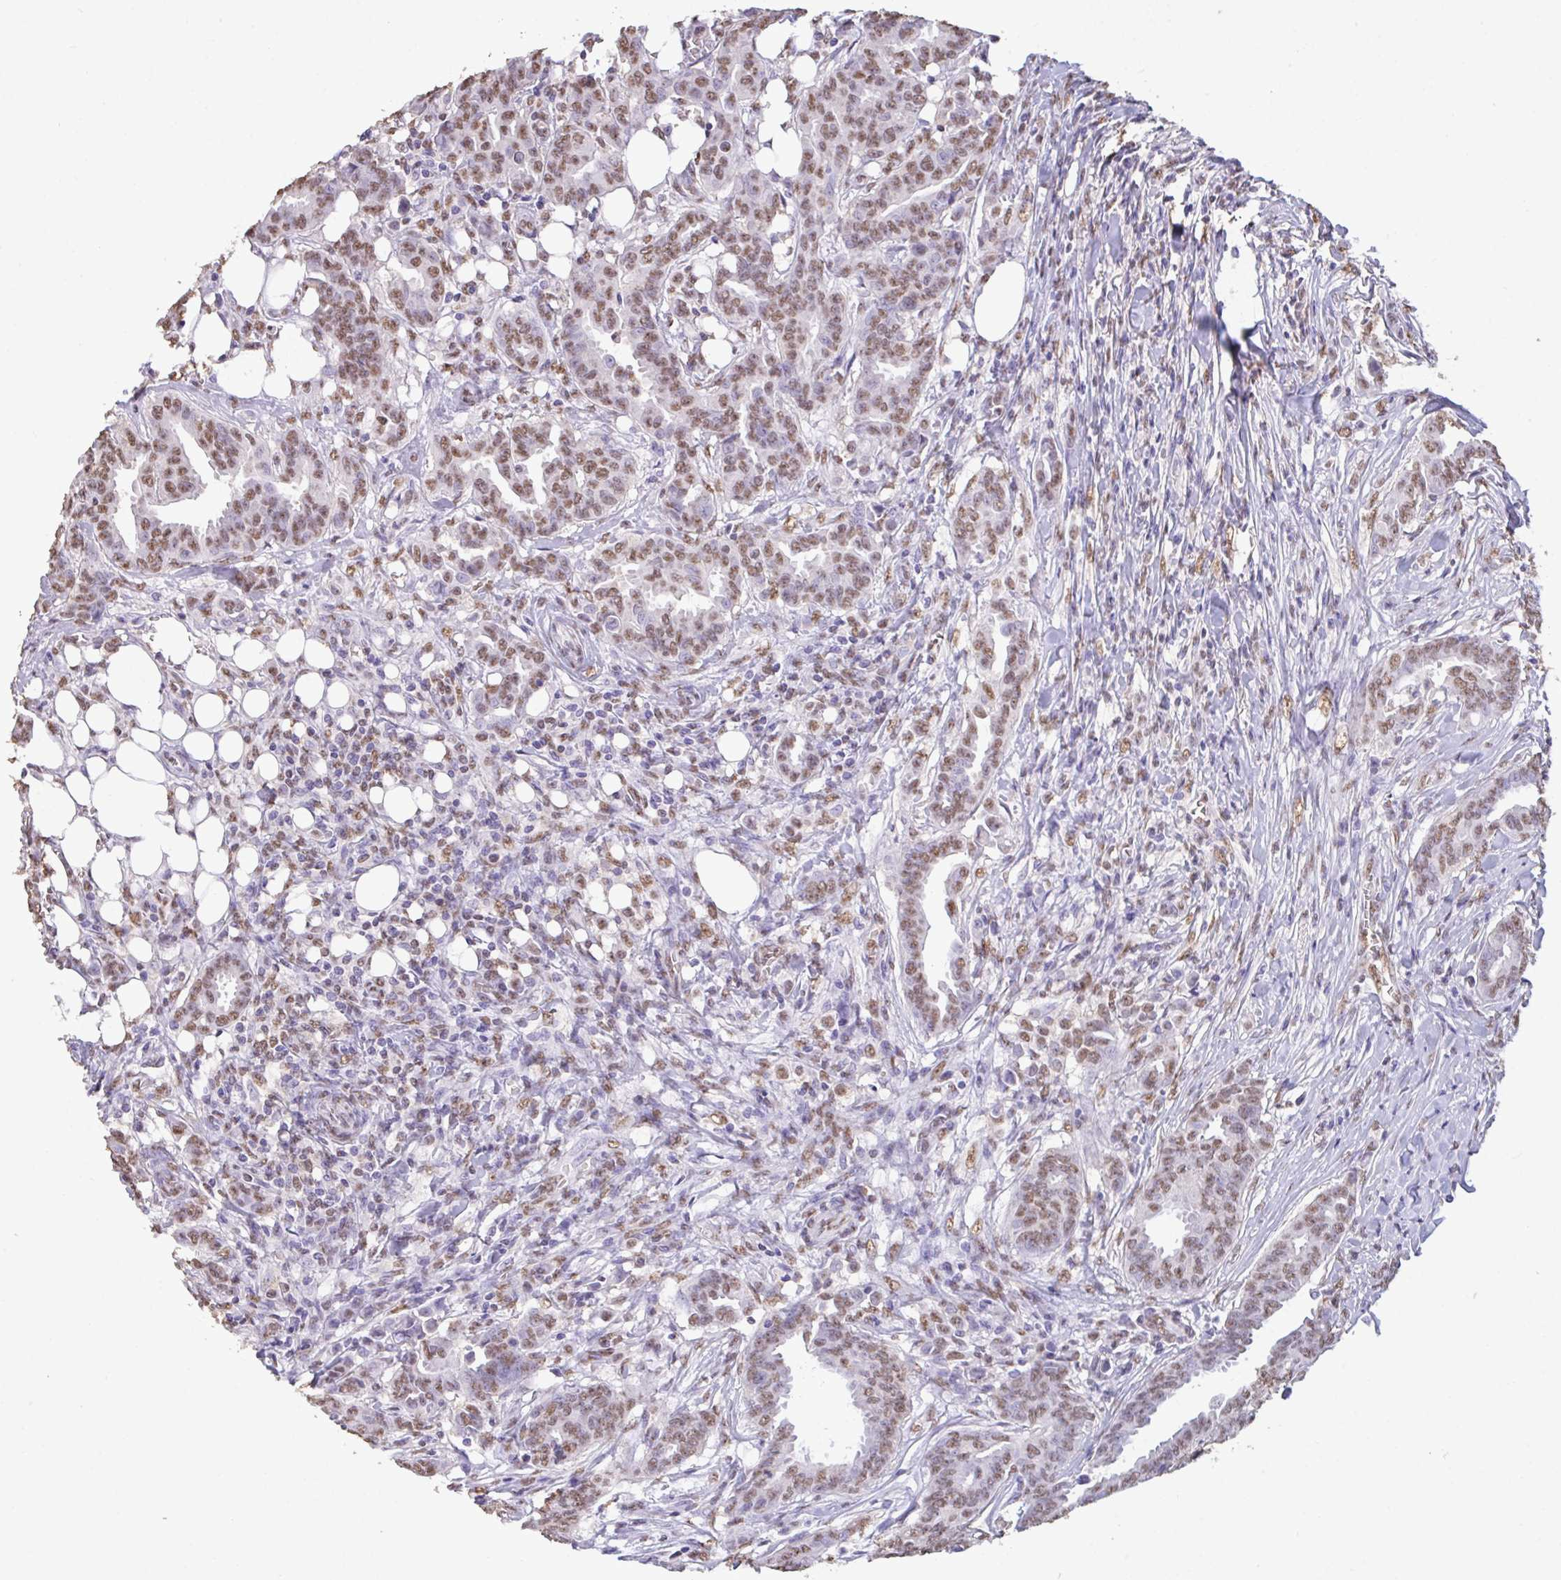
{"staining": {"intensity": "moderate", "quantity": ">75%", "location": "nuclear"}, "tissue": "breast cancer", "cell_type": "Tumor cells", "image_type": "cancer", "snomed": [{"axis": "morphology", "description": "Duct carcinoma"}, {"axis": "topography", "description": "Breast"}], "caption": "Immunohistochemistry (IHC) of human breast invasive ductal carcinoma demonstrates medium levels of moderate nuclear expression in about >75% of tumor cells.", "gene": "SEMA6B", "patient": {"sex": "female", "age": 45}}